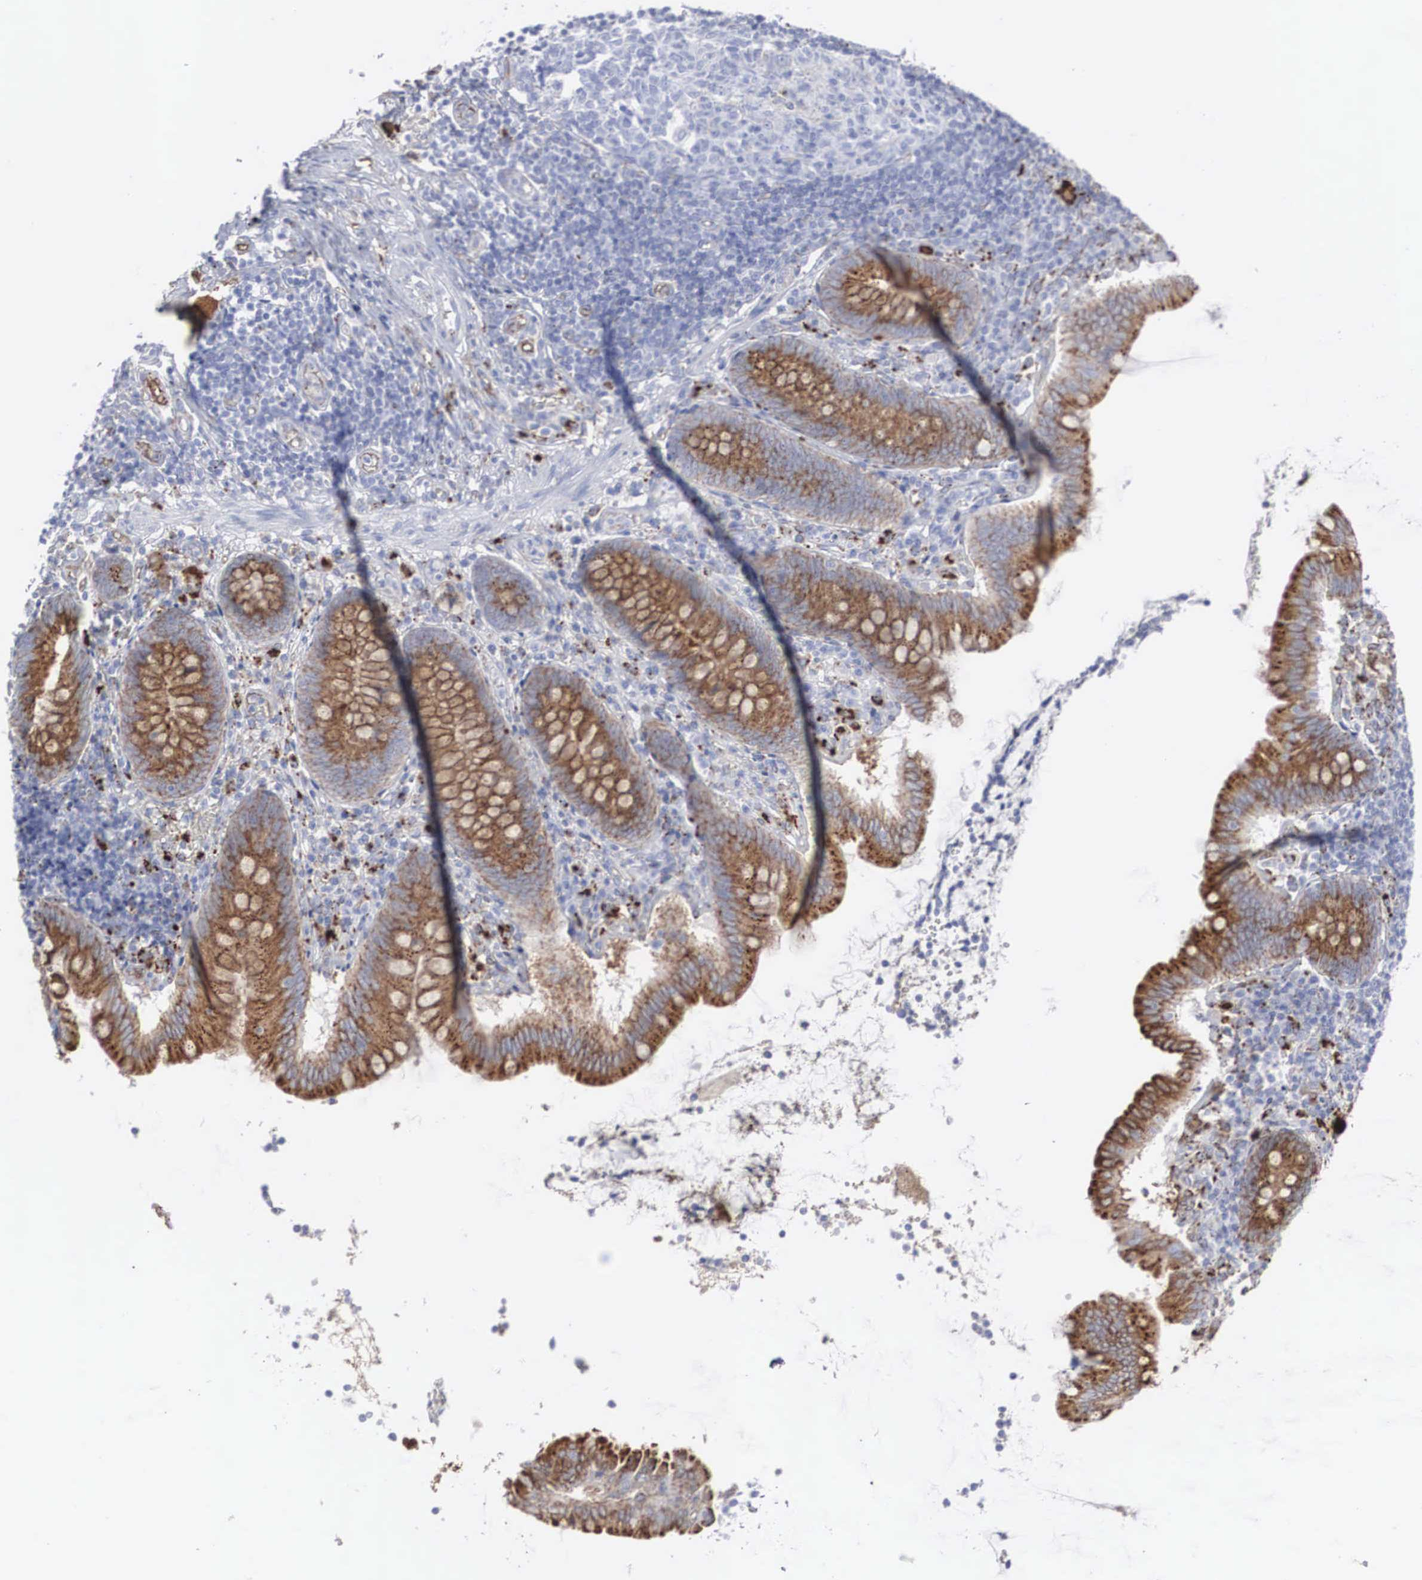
{"staining": {"intensity": "moderate", "quantity": ">75%", "location": "cytoplasmic/membranous"}, "tissue": "appendix", "cell_type": "Glandular cells", "image_type": "normal", "snomed": [{"axis": "morphology", "description": "Normal tissue, NOS"}, {"axis": "topography", "description": "Appendix"}], "caption": "A medium amount of moderate cytoplasmic/membranous staining is identified in approximately >75% of glandular cells in unremarkable appendix.", "gene": "LGALS3BP", "patient": {"sex": "female", "age": 34}}